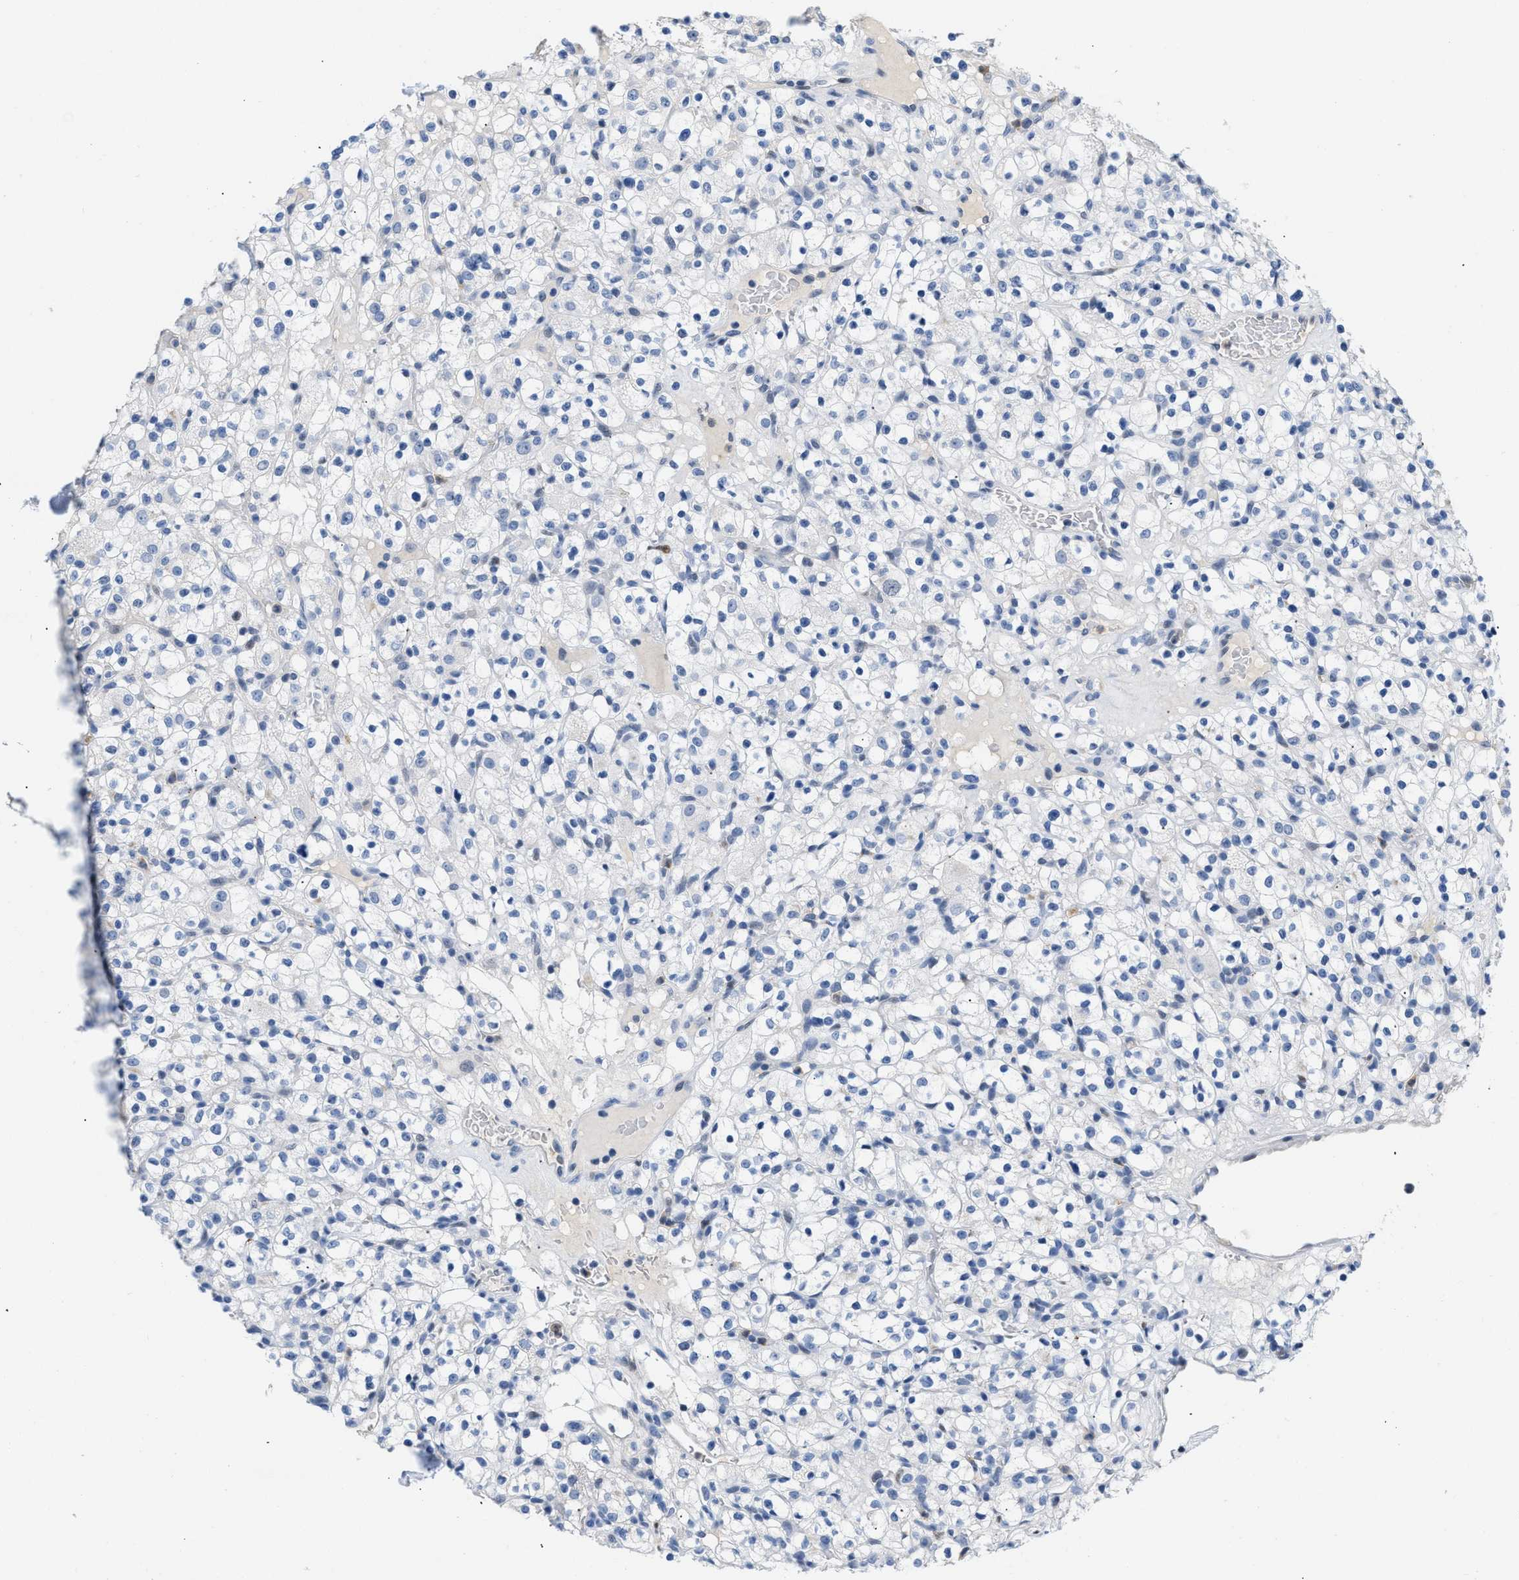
{"staining": {"intensity": "negative", "quantity": "none", "location": "none"}, "tissue": "renal cancer", "cell_type": "Tumor cells", "image_type": "cancer", "snomed": [{"axis": "morphology", "description": "Normal tissue, NOS"}, {"axis": "morphology", "description": "Adenocarcinoma, NOS"}, {"axis": "topography", "description": "Kidney"}], "caption": "High power microscopy micrograph of an immunohistochemistry (IHC) histopathology image of adenocarcinoma (renal), revealing no significant positivity in tumor cells.", "gene": "BOLL", "patient": {"sex": "female", "age": 72}}